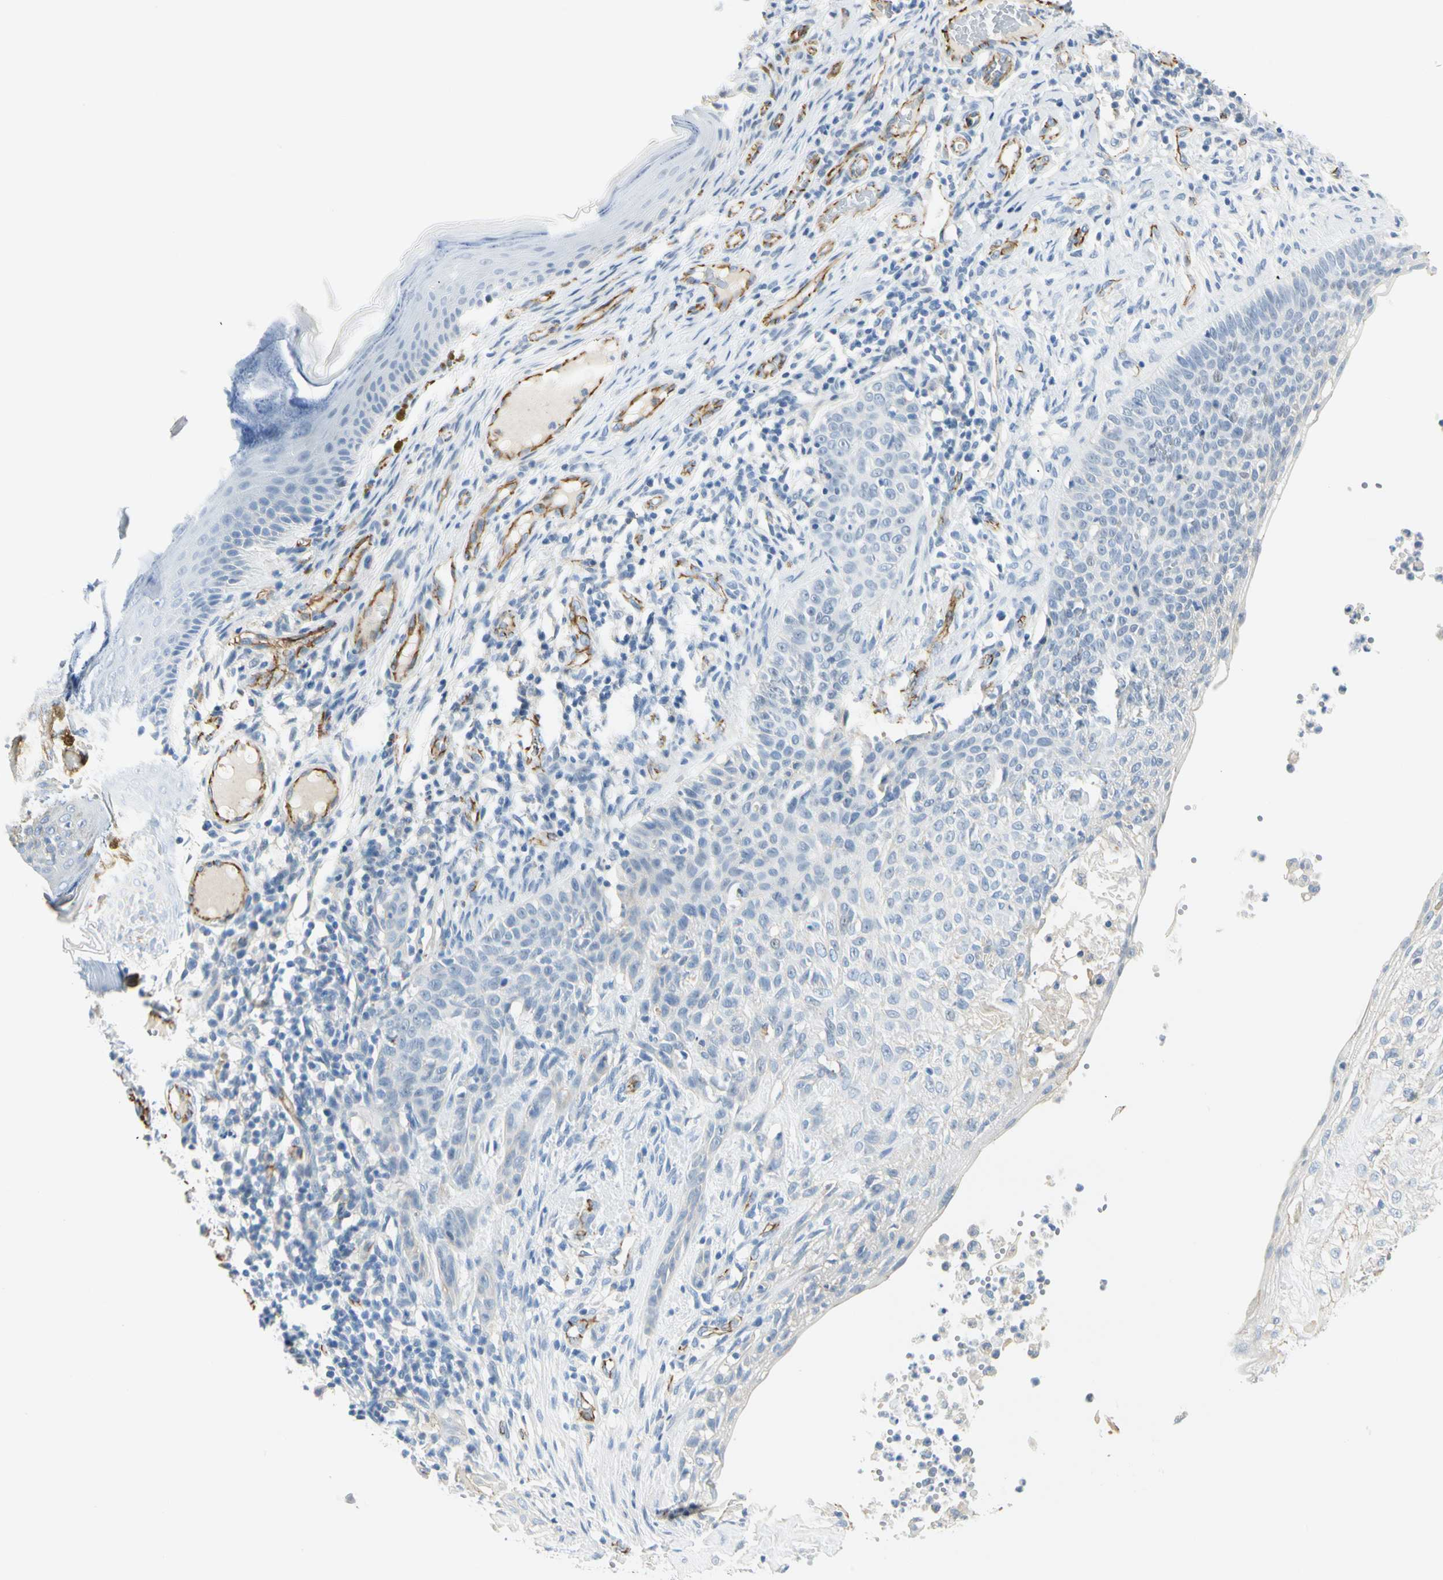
{"staining": {"intensity": "weak", "quantity": "<25%", "location": "cytoplasmic/membranous"}, "tissue": "skin cancer", "cell_type": "Tumor cells", "image_type": "cancer", "snomed": [{"axis": "morphology", "description": "Normal tissue, NOS"}, {"axis": "morphology", "description": "Basal cell carcinoma"}, {"axis": "topography", "description": "Skin"}], "caption": "Tumor cells show no significant expression in skin cancer (basal cell carcinoma).", "gene": "VPS9D1", "patient": {"sex": "male", "age": 87}}